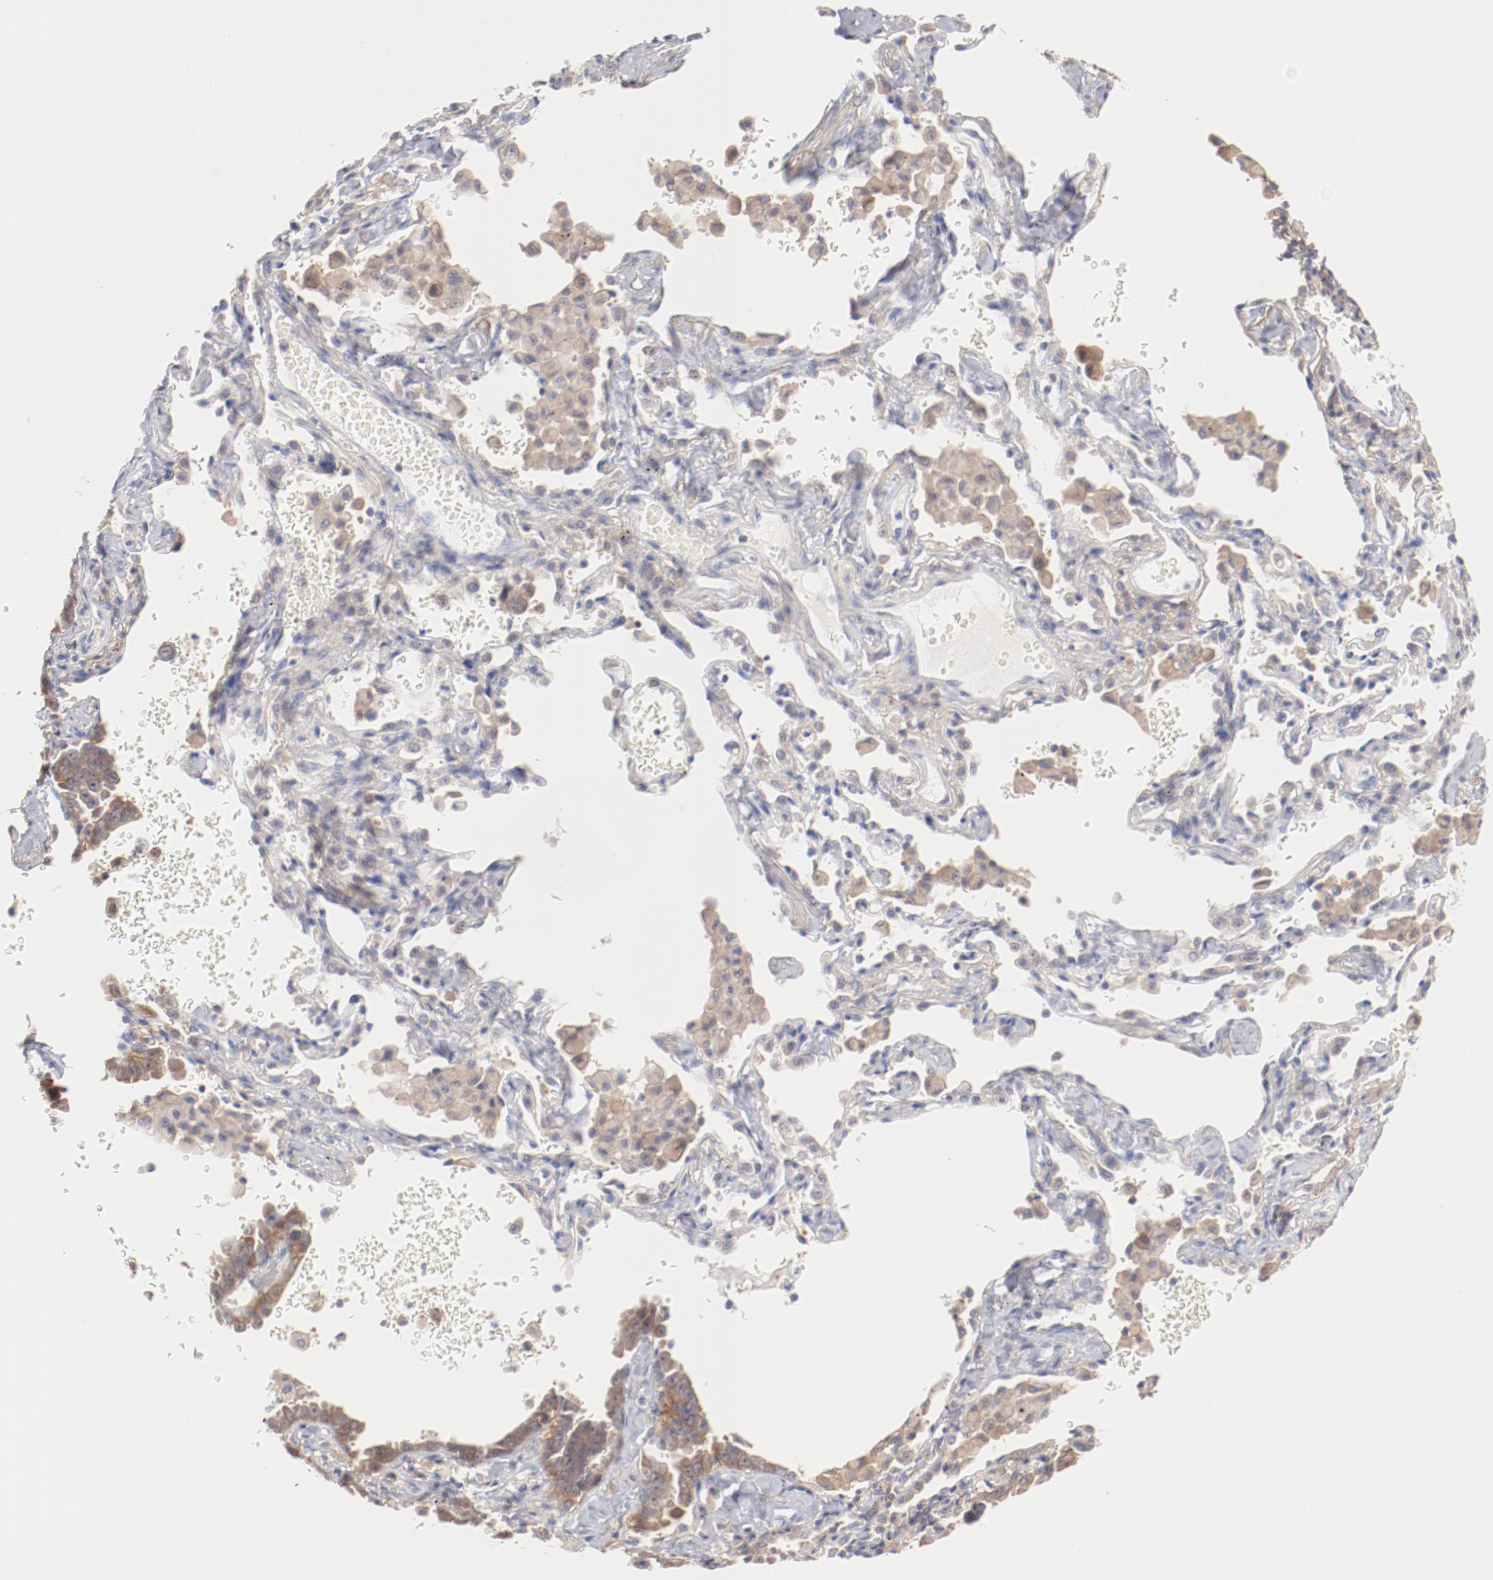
{"staining": {"intensity": "weak", "quantity": ">75%", "location": "cytoplasmic/membranous"}, "tissue": "lung cancer", "cell_type": "Tumor cells", "image_type": "cancer", "snomed": [{"axis": "morphology", "description": "Adenocarcinoma, NOS"}, {"axis": "topography", "description": "Lung"}], "caption": "The histopathology image reveals a brown stain indicating the presence of a protein in the cytoplasmic/membranous of tumor cells in lung cancer (adenocarcinoma). (DAB (3,3'-diaminobenzidine) = brown stain, brightfield microscopy at high magnification).", "gene": "SETD3", "patient": {"sex": "female", "age": 64}}